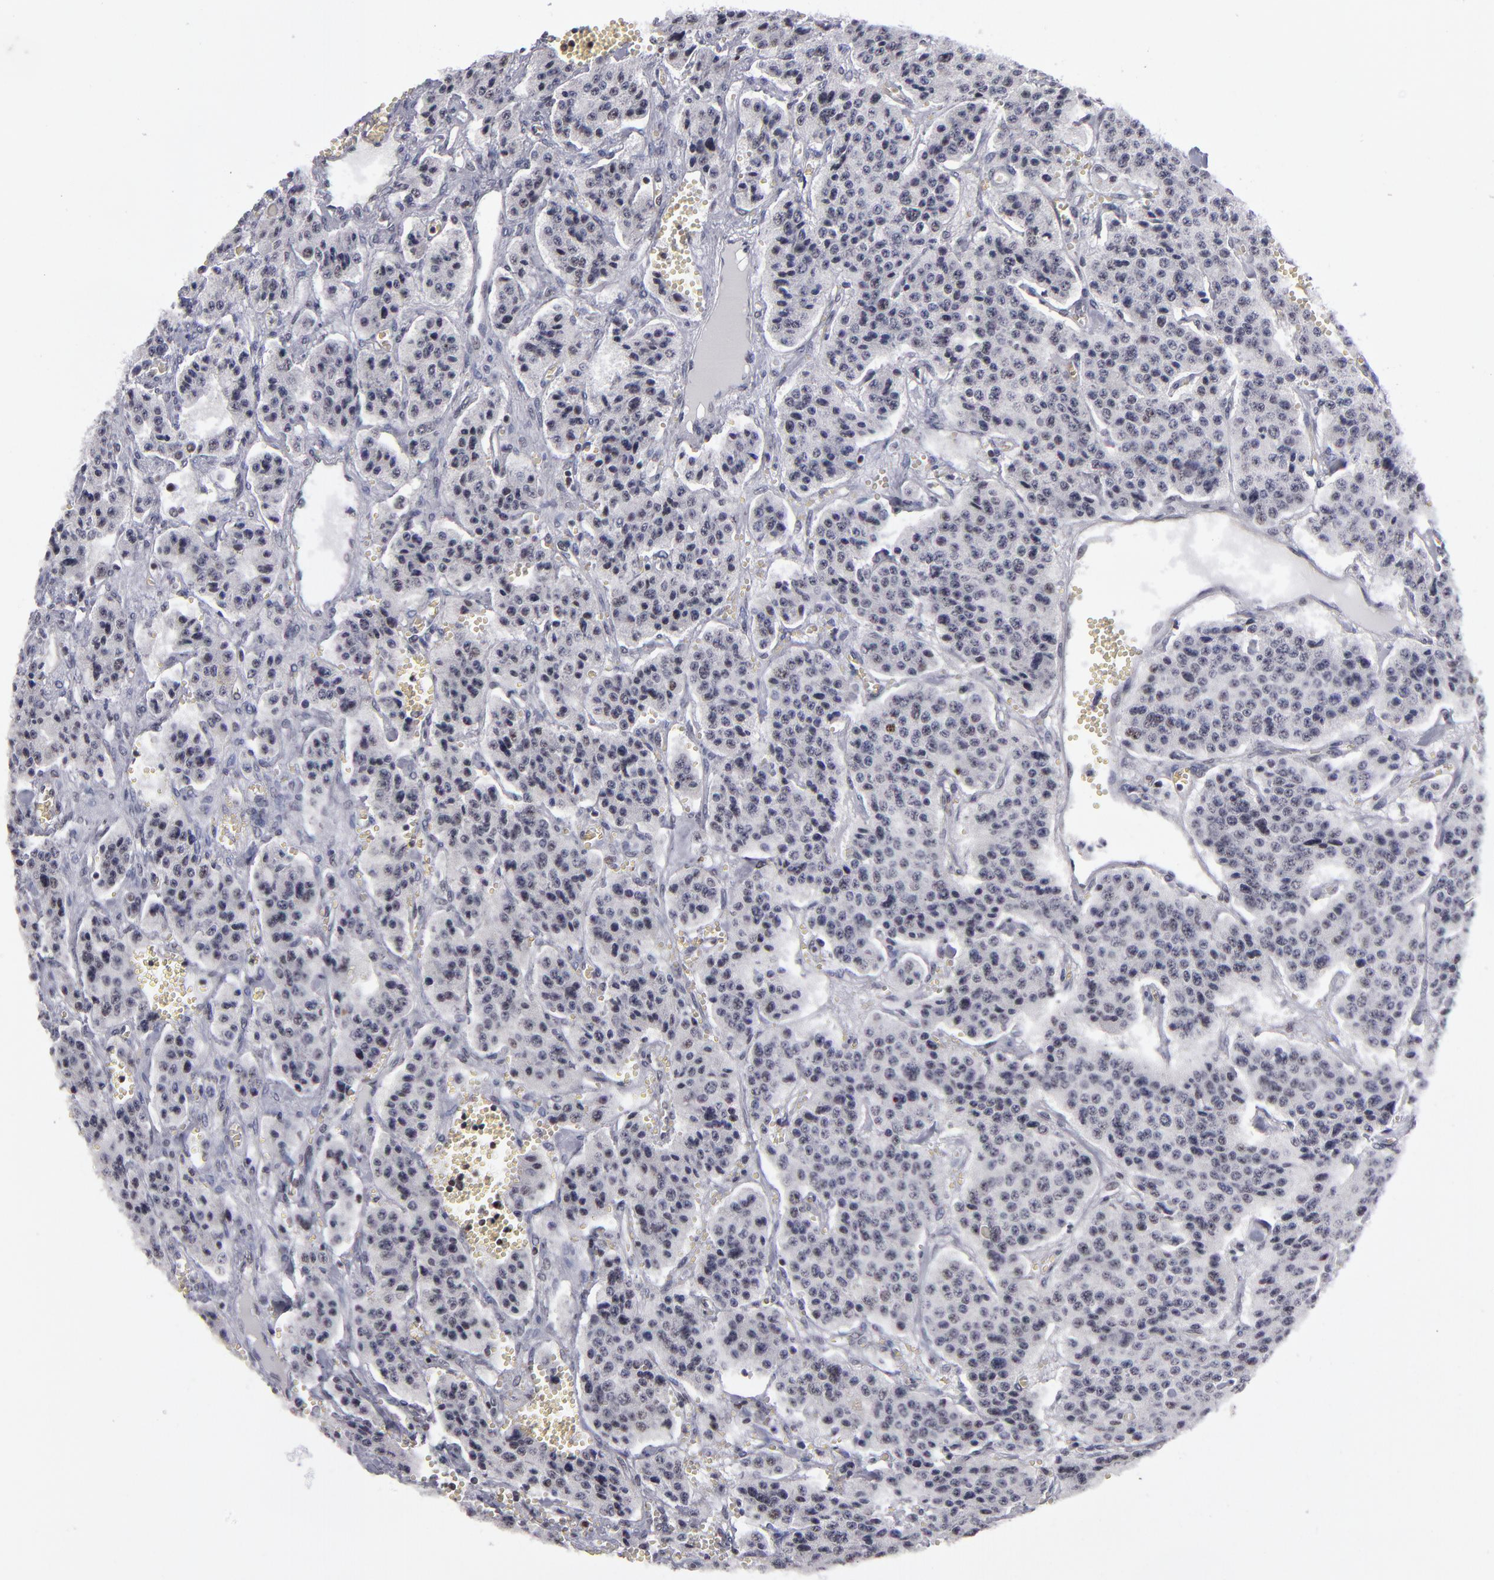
{"staining": {"intensity": "weak", "quantity": "<25%", "location": "nuclear"}, "tissue": "carcinoid", "cell_type": "Tumor cells", "image_type": "cancer", "snomed": [{"axis": "morphology", "description": "Carcinoid, malignant, NOS"}, {"axis": "topography", "description": "Small intestine"}], "caption": "DAB immunohistochemical staining of carcinoid demonstrates no significant expression in tumor cells. (Stains: DAB immunohistochemistry with hematoxylin counter stain, Microscopy: brightfield microscopy at high magnification).", "gene": "TERF2", "patient": {"sex": "male", "age": 52}}